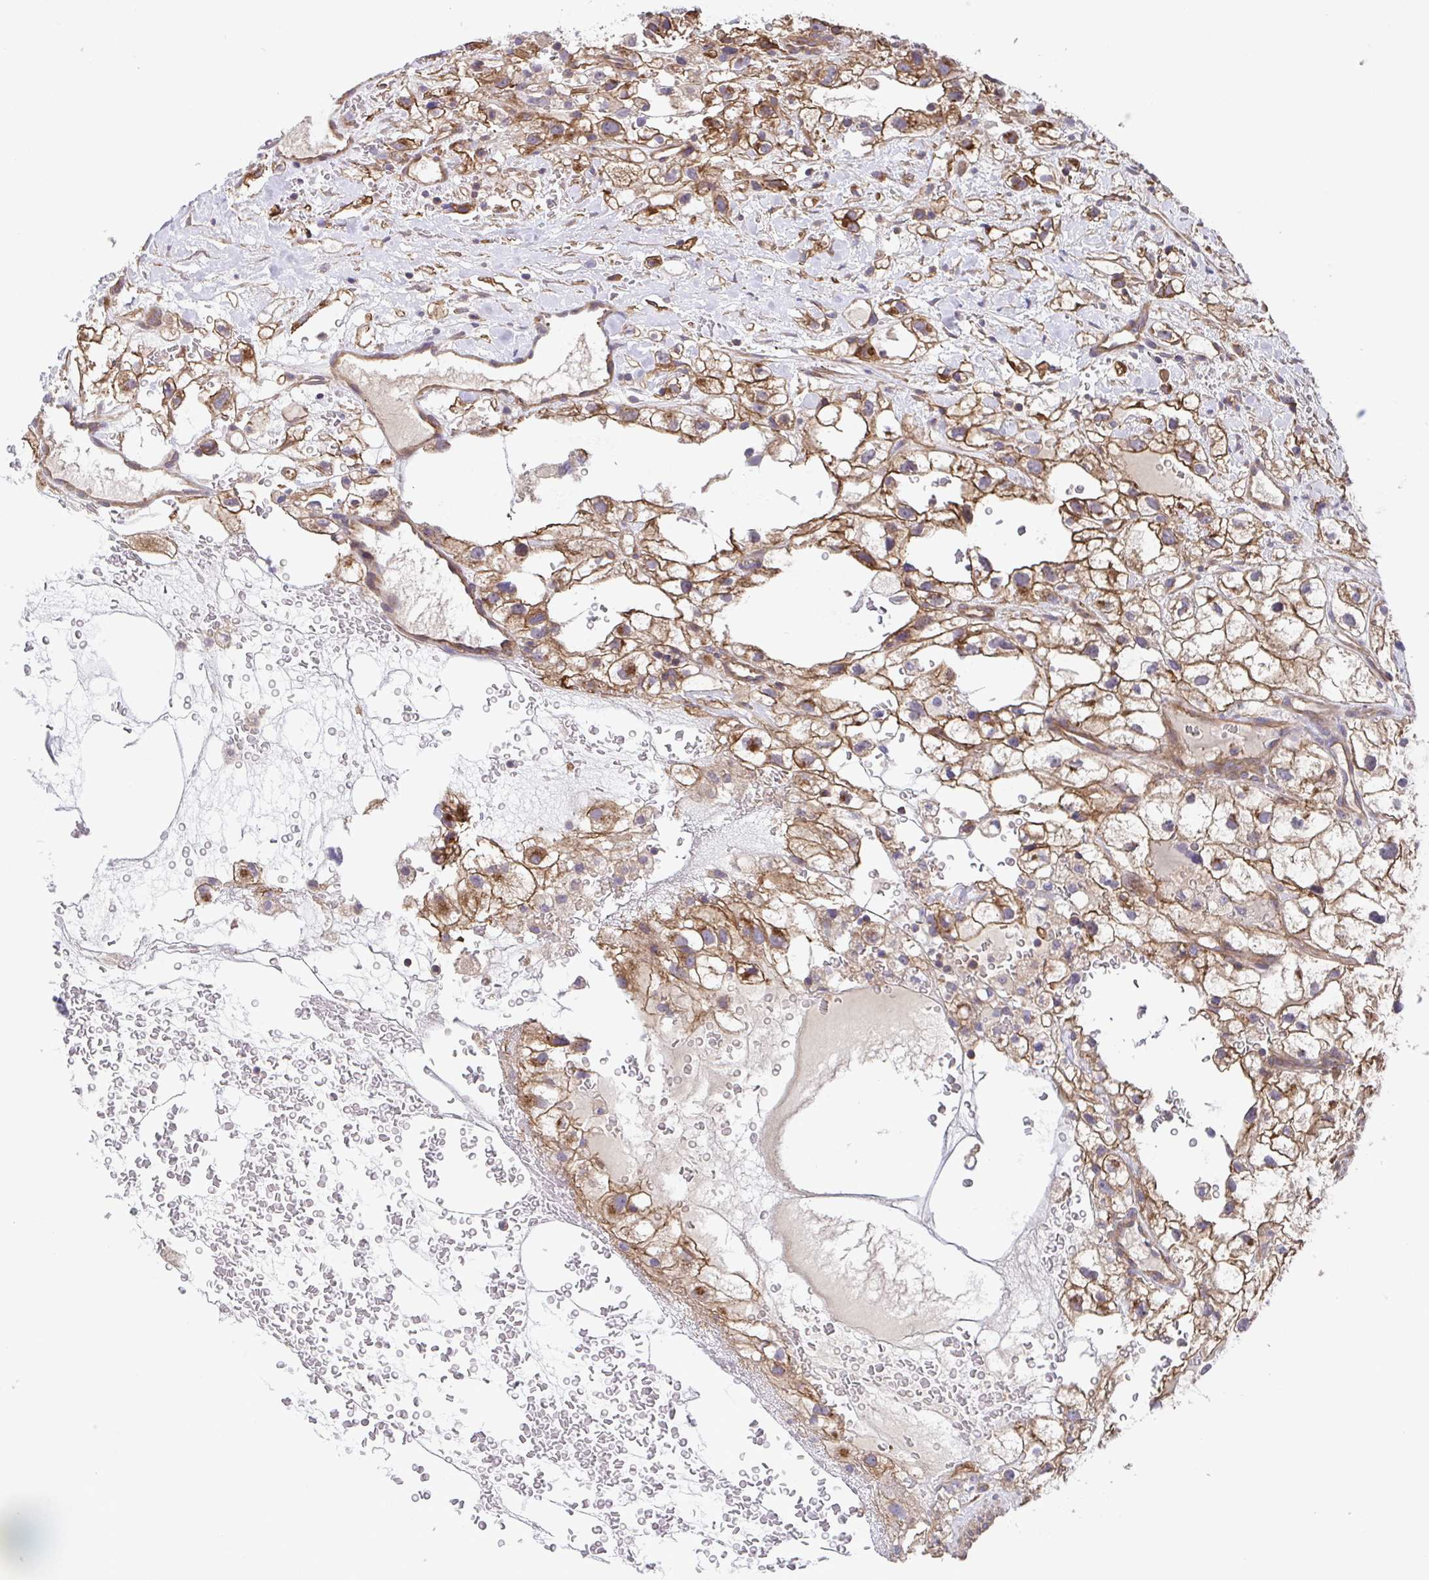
{"staining": {"intensity": "moderate", "quantity": ">75%", "location": "cytoplasmic/membranous"}, "tissue": "renal cancer", "cell_type": "Tumor cells", "image_type": "cancer", "snomed": [{"axis": "morphology", "description": "Adenocarcinoma, NOS"}, {"axis": "topography", "description": "Kidney"}], "caption": "Immunohistochemical staining of adenocarcinoma (renal) demonstrates medium levels of moderate cytoplasmic/membranous protein positivity in about >75% of tumor cells.", "gene": "ZNF696", "patient": {"sex": "male", "age": 59}}